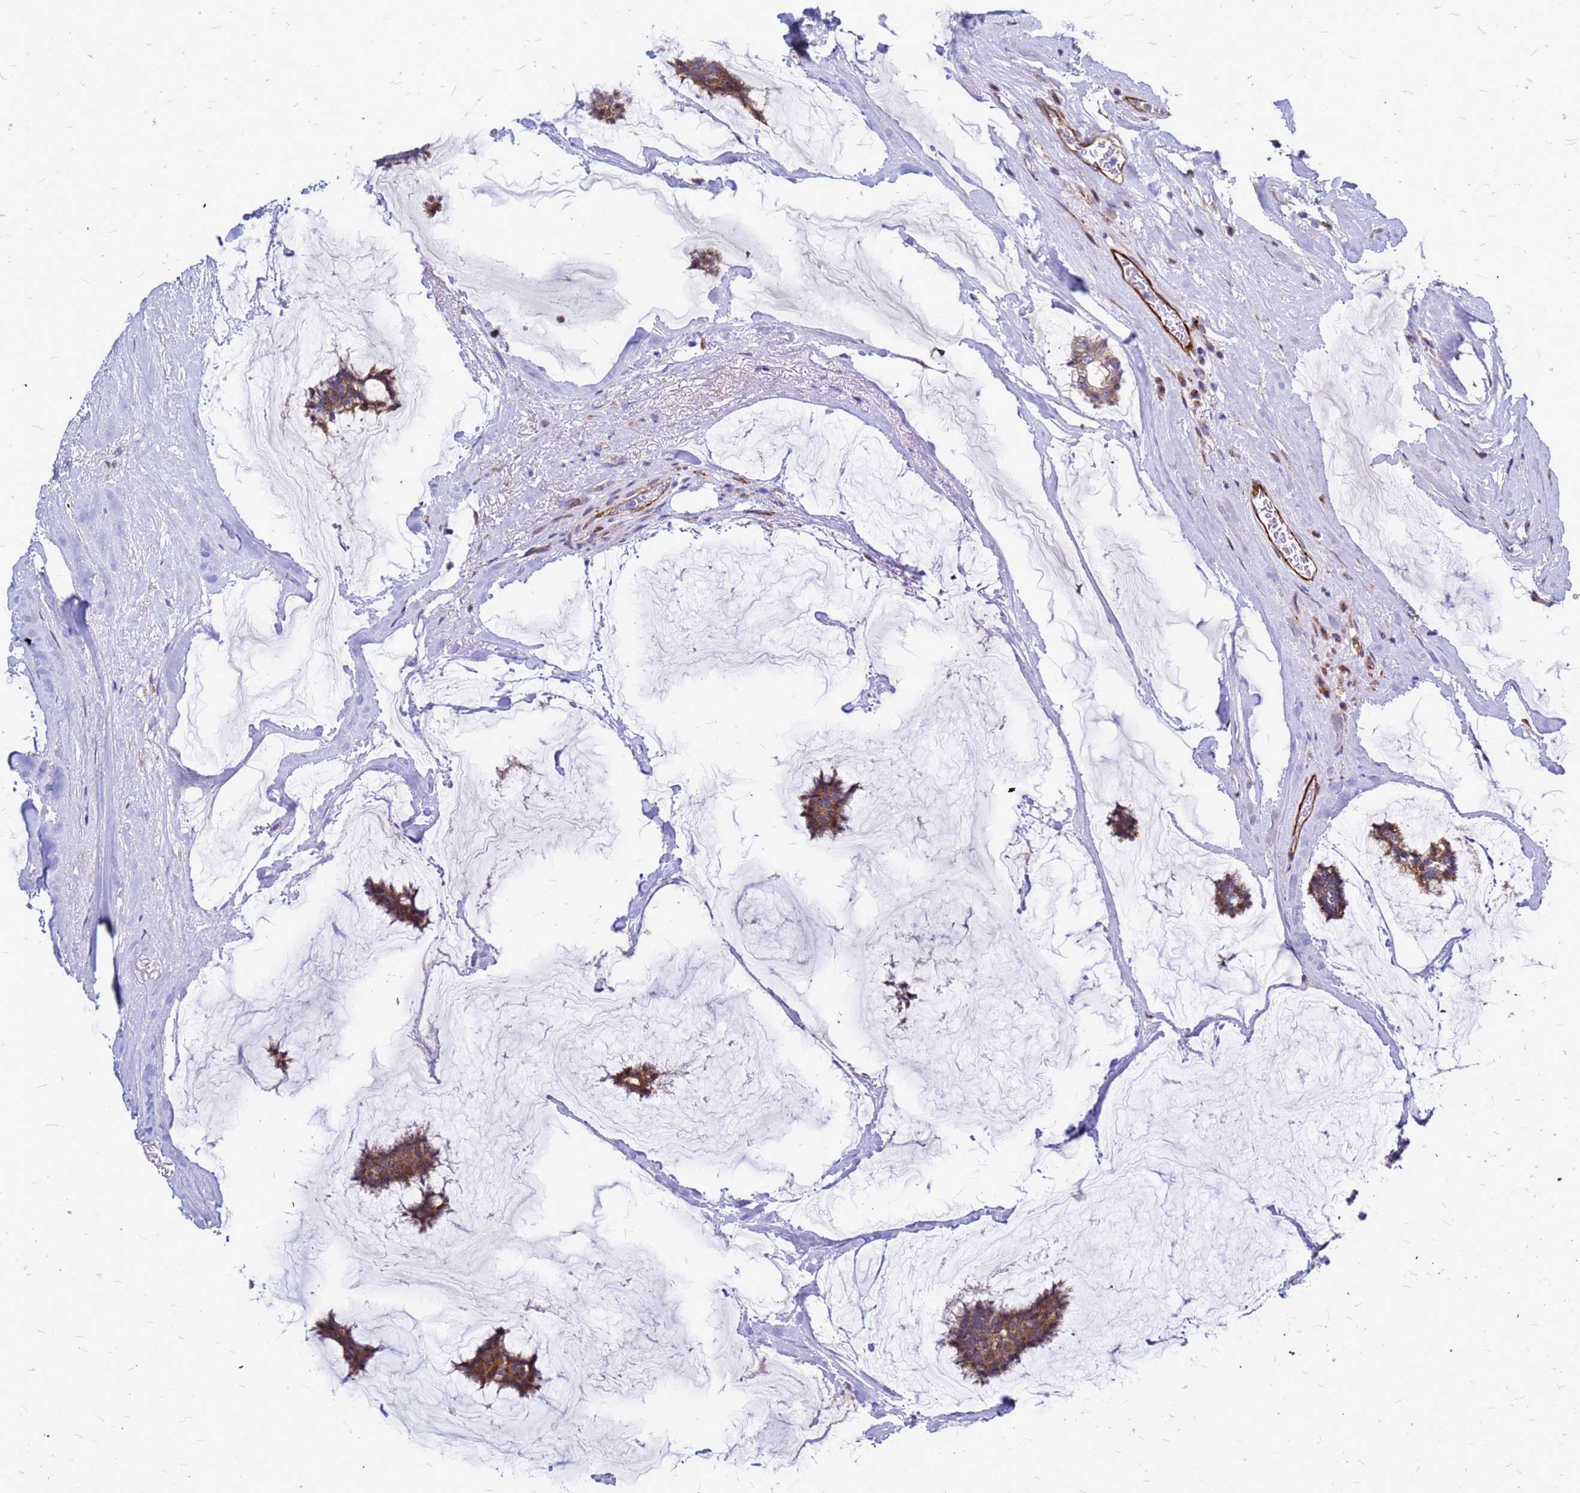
{"staining": {"intensity": "moderate", "quantity": ">75%", "location": "cytoplasmic/membranous"}, "tissue": "breast cancer", "cell_type": "Tumor cells", "image_type": "cancer", "snomed": [{"axis": "morphology", "description": "Duct carcinoma"}, {"axis": "topography", "description": "Breast"}], "caption": "Breast cancer (infiltrating ductal carcinoma) was stained to show a protein in brown. There is medium levels of moderate cytoplasmic/membranous positivity in about >75% of tumor cells.", "gene": "NOSTRIN", "patient": {"sex": "female", "age": 93}}